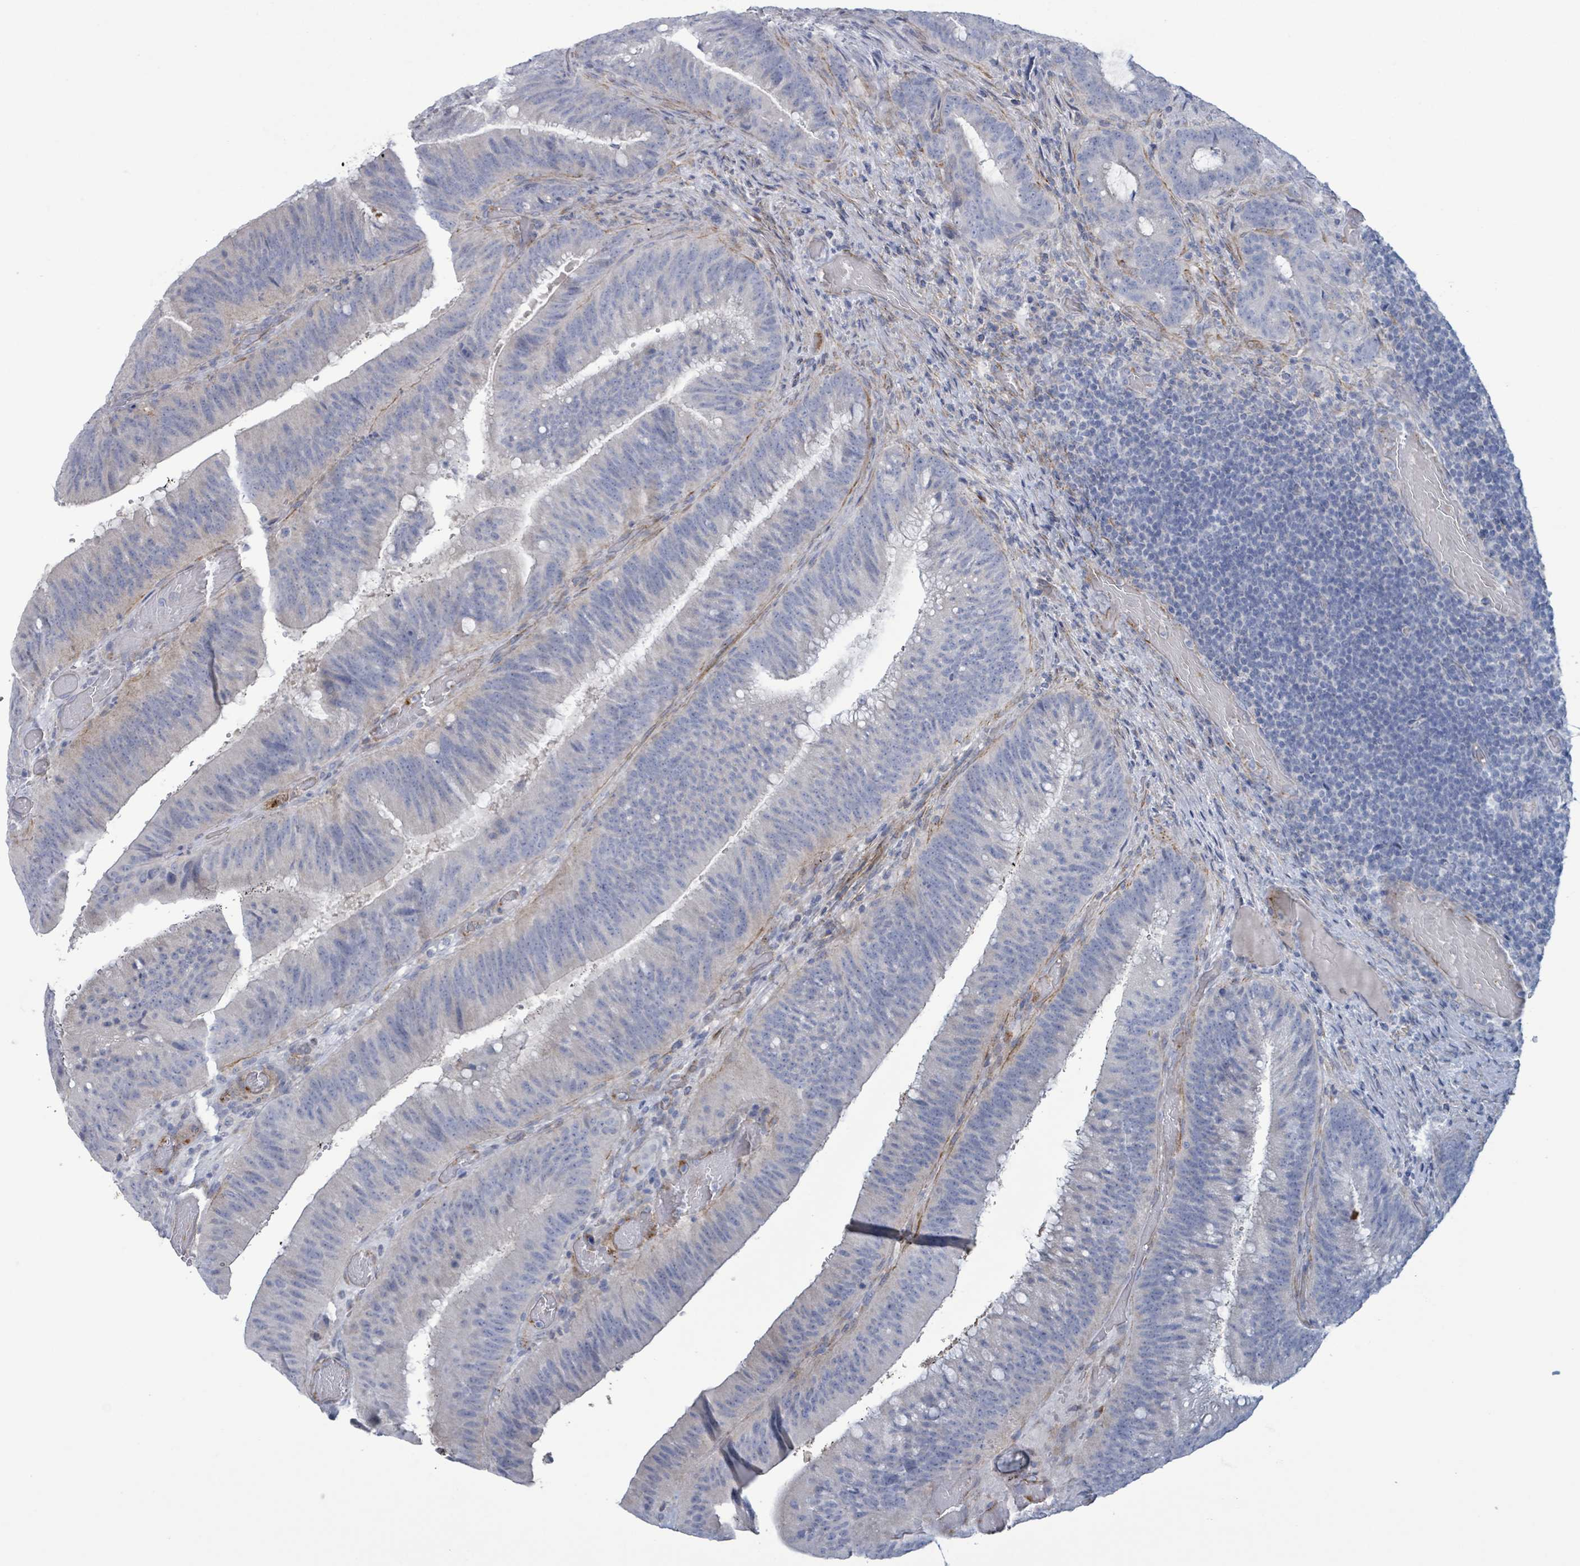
{"staining": {"intensity": "negative", "quantity": "none", "location": "none"}, "tissue": "colorectal cancer", "cell_type": "Tumor cells", "image_type": "cancer", "snomed": [{"axis": "morphology", "description": "Adenocarcinoma, NOS"}, {"axis": "topography", "description": "Colon"}], "caption": "Human colorectal cancer (adenocarcinoma) stained for a protein using immunohistochemistry (IHC) reveals no positivity in tumor cells.", "gene": "PKLR", "patient": {"sex": "female", "age": 43}}